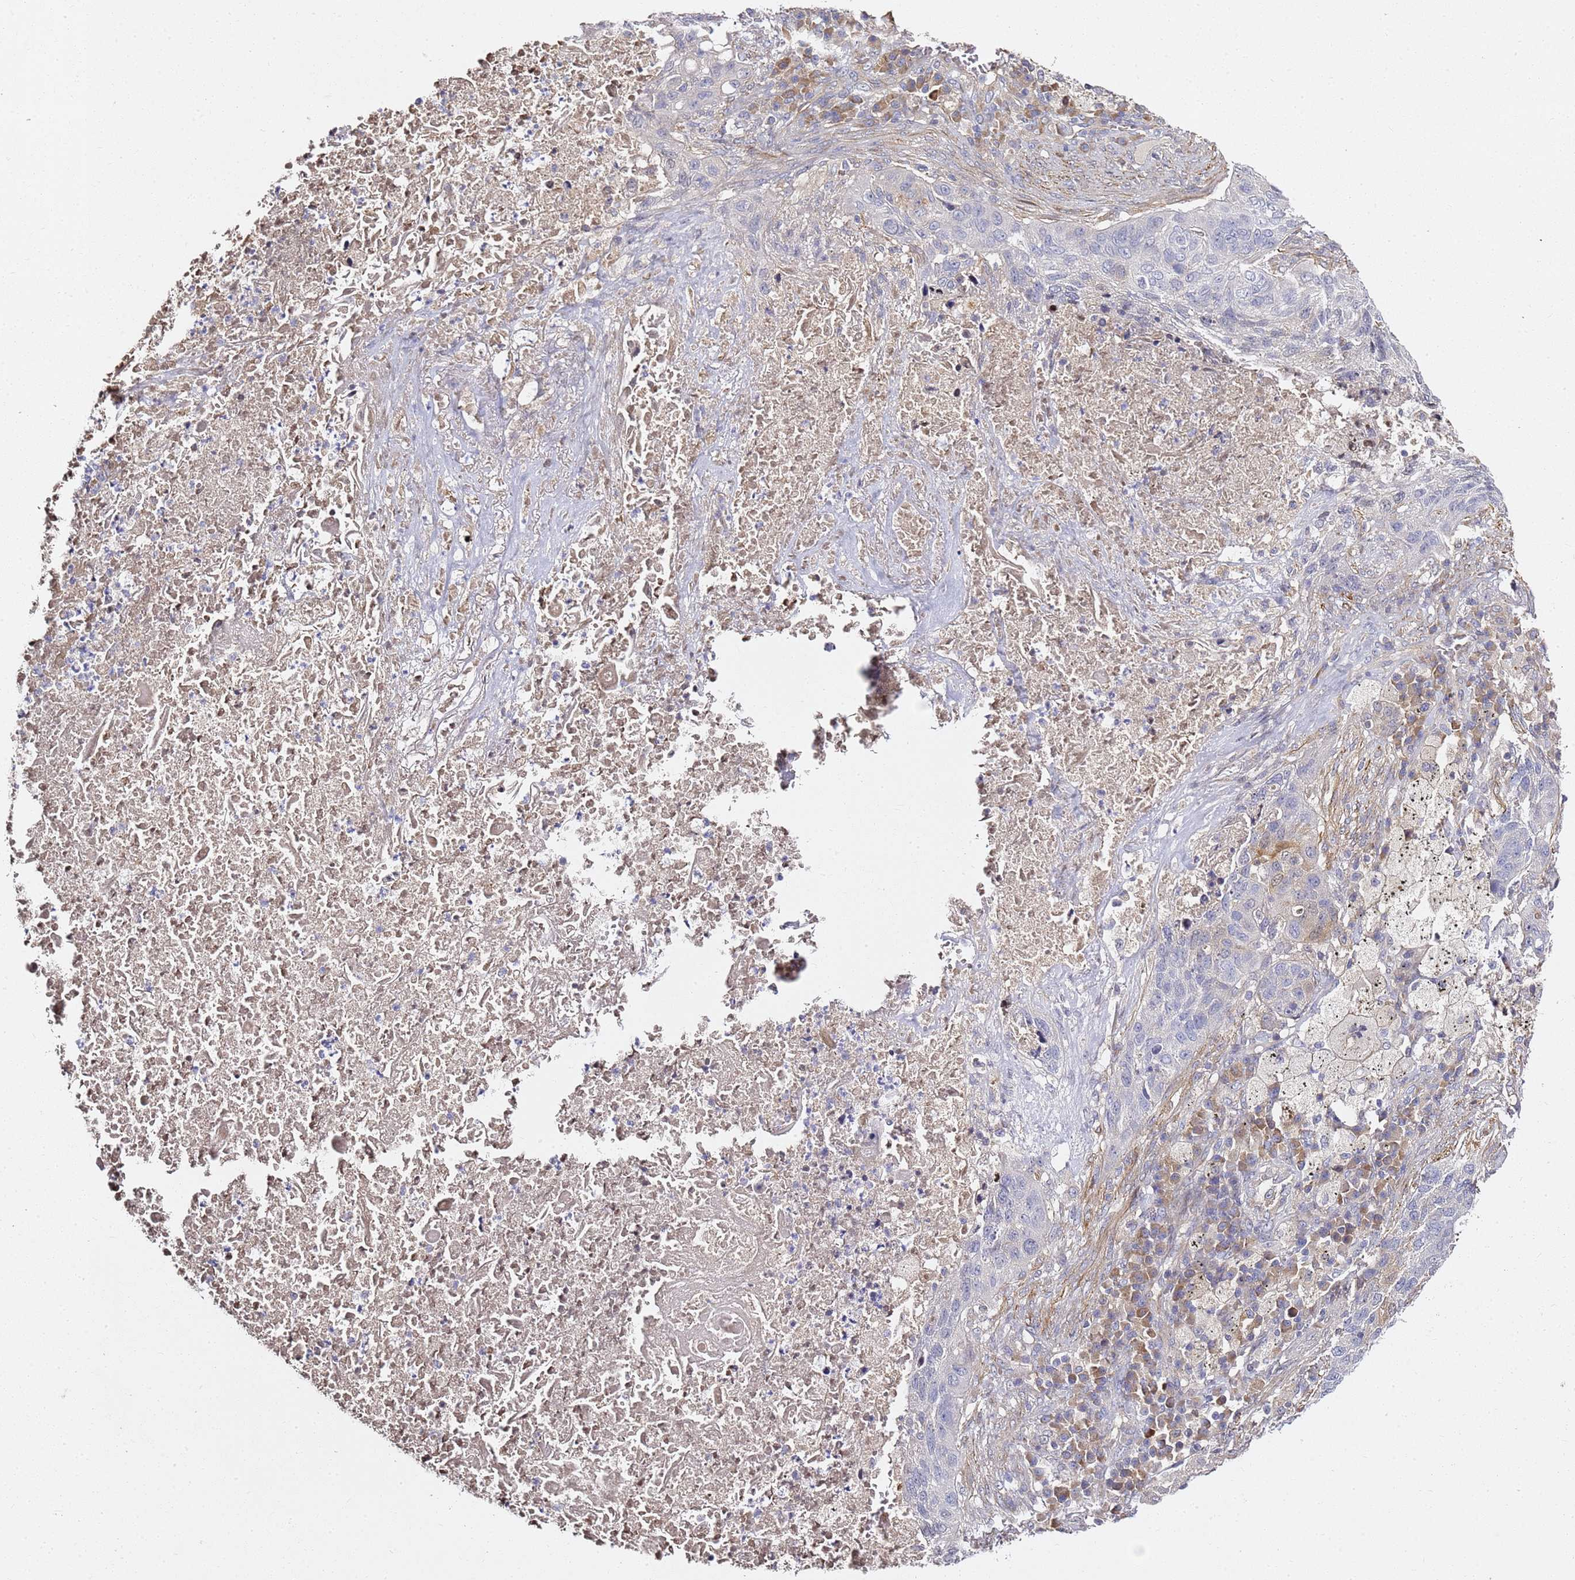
{"staining": {"intensity": "negative", "quantity": "none", "location": "none"}, "tissue": "lung cancer", "cell_type": "Tumor cells", "image_type": "cancer", "snomed": [{"axis": "morphology", "description": "Squamous cell carcinoma, NOS"}, {"axis": "topography", "description": "Lung"}], "caption": "This micrograph is of lung squamous cell carcinoma stained with IHC to label a protein in brown with the nuclei are counter-stained blue. There is no staining in tumor cells. The staining was performed using DAB to visualize the protein expression in brown, while the nuclei were stained in blue with hematoxylin (Magnification: 20x).", "gene": "EPS8L1", "patient": {"sex": "female", "age": 63}}